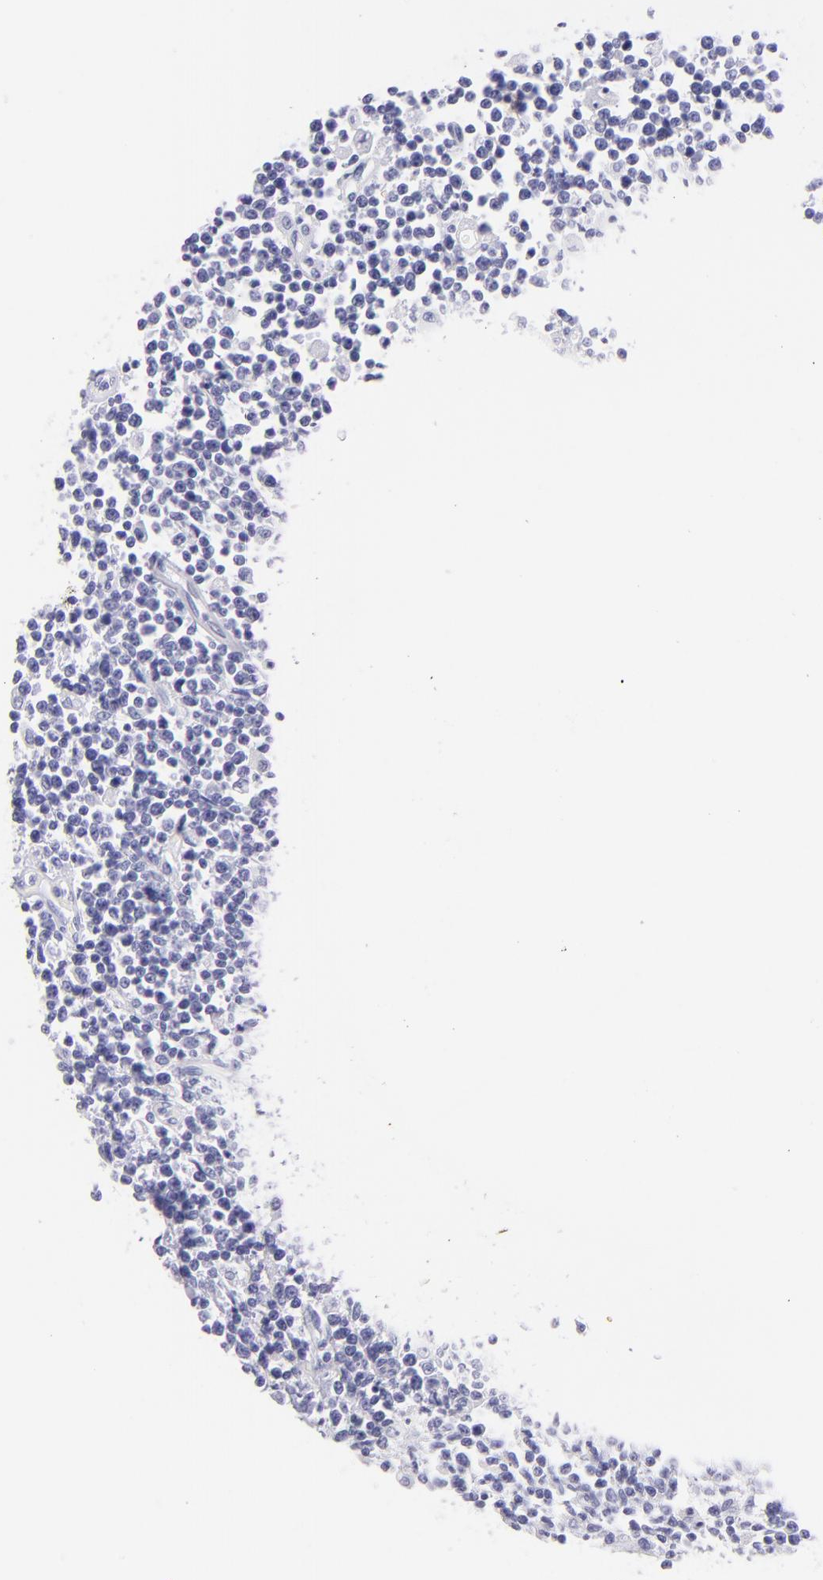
{"staining": {"intensity": "negative", "quantity": "none", "location": "none"}, "tissue": "lymphoma", "cell_type": "Tumor cells", "image_type": "cancer", "snomed": [{"axis": "morphology", "description": "Malignant lymphoma, non-Hodgkin's type, High grade"}, {"axis": "topography", "description": "Colon"}], "caption": "Histopathology image shows no protein staining in tumor cells of lymphoma tissue. Nuclei are stained in blue.", "gene": "PIP", "patient": {"sex": "male", "age": 82}}